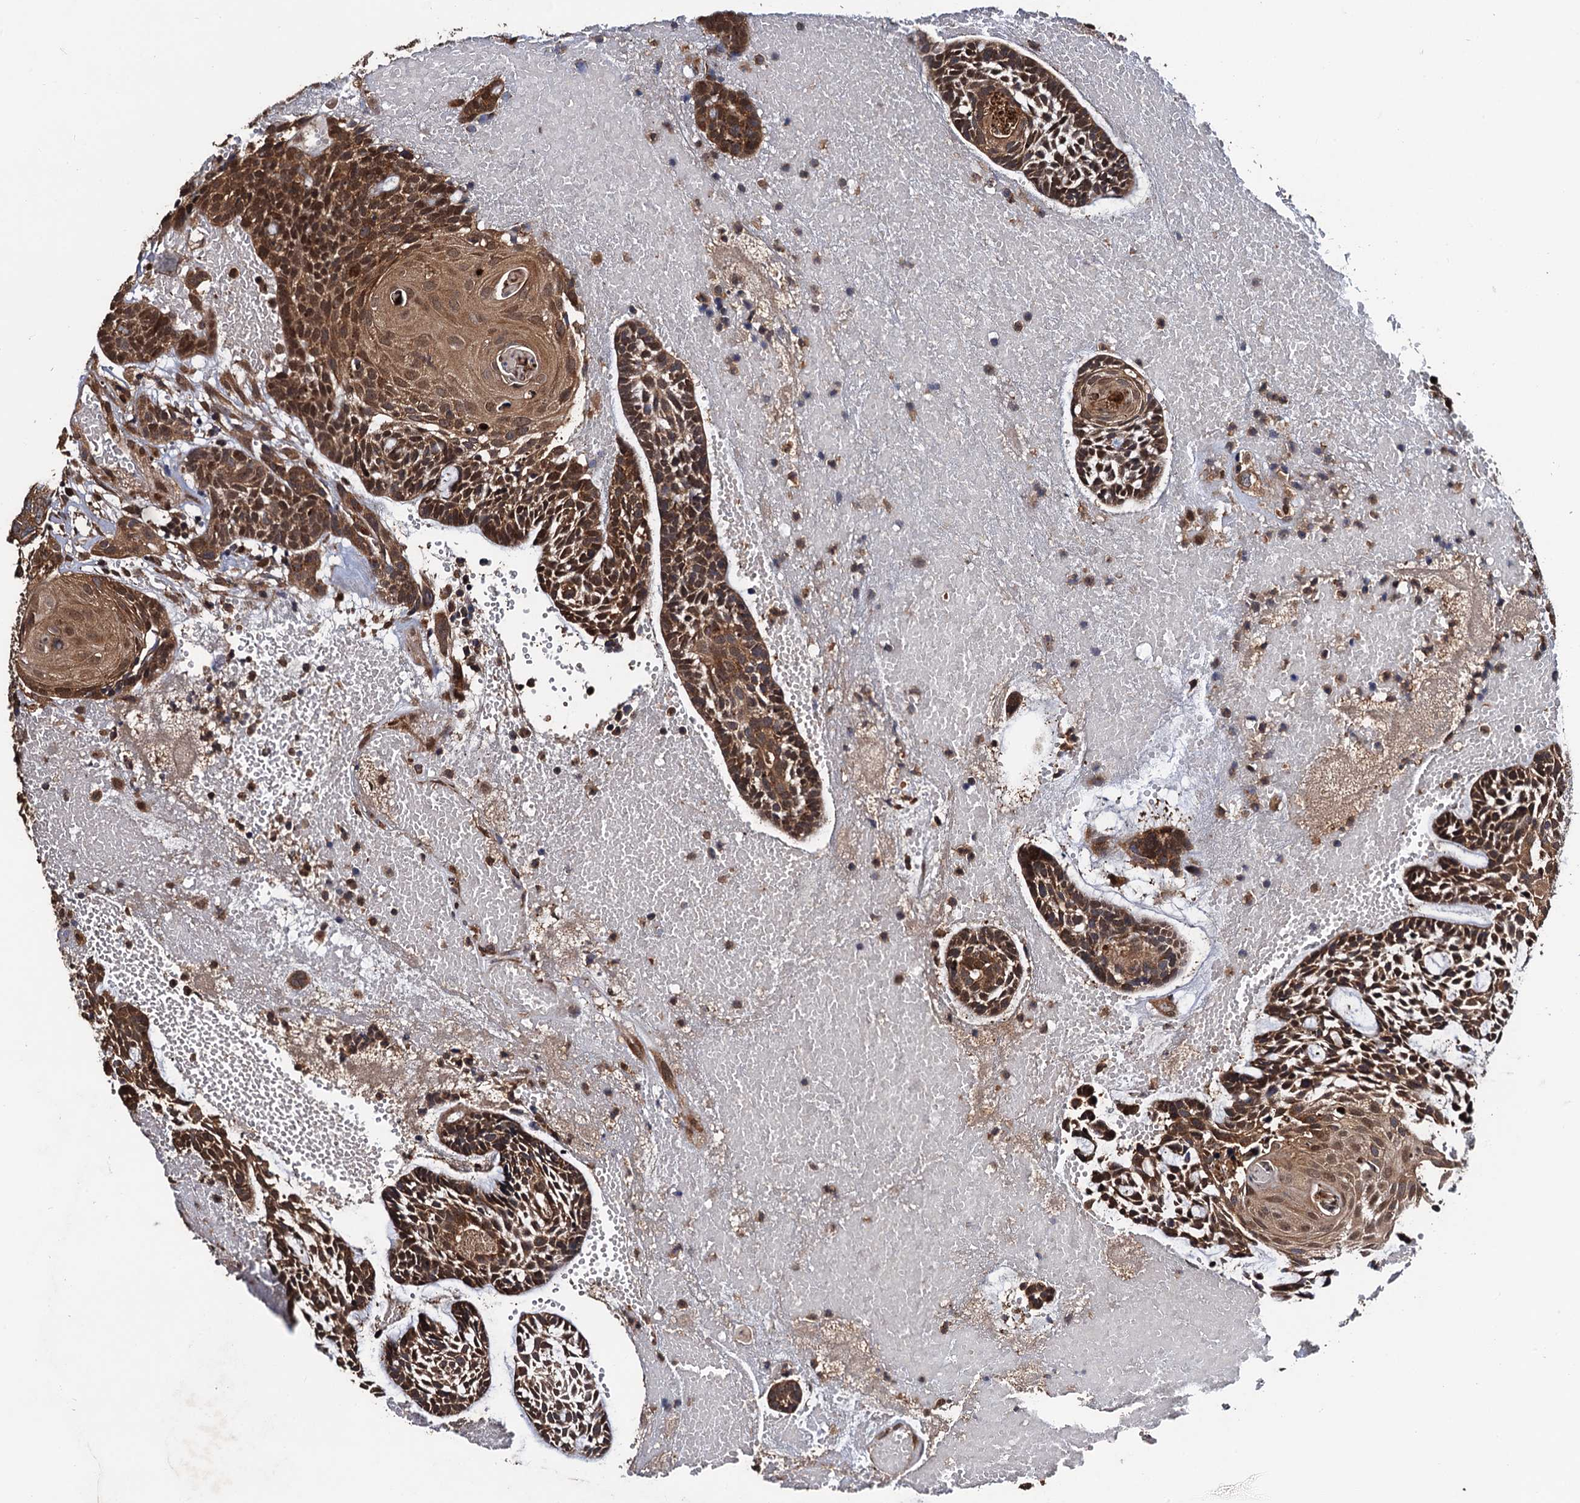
{"staining": {"intensity": "moderate", "quantity": ">75%", "location": "cytoplasmic/membranous"}, "tissue": "head and neck cancer", "cell_type": "Tumor cells", "image_type": "cancer", "snomed": [{"axis": "morphology", "description": "Adenocarcinoma, NOS"}, {"axis": "topography", "description": "Subcutis"}, {"axis": "topography", "description": "Head-Neck"}], "caption": "Head and neck cancer (adenocarcinoma) stained for a protein exhibits moderate cytoplasmic/membranous positivity in tumor cells.", "gene": "MIER2", "patient": {"sex": "female", "age": 73}}